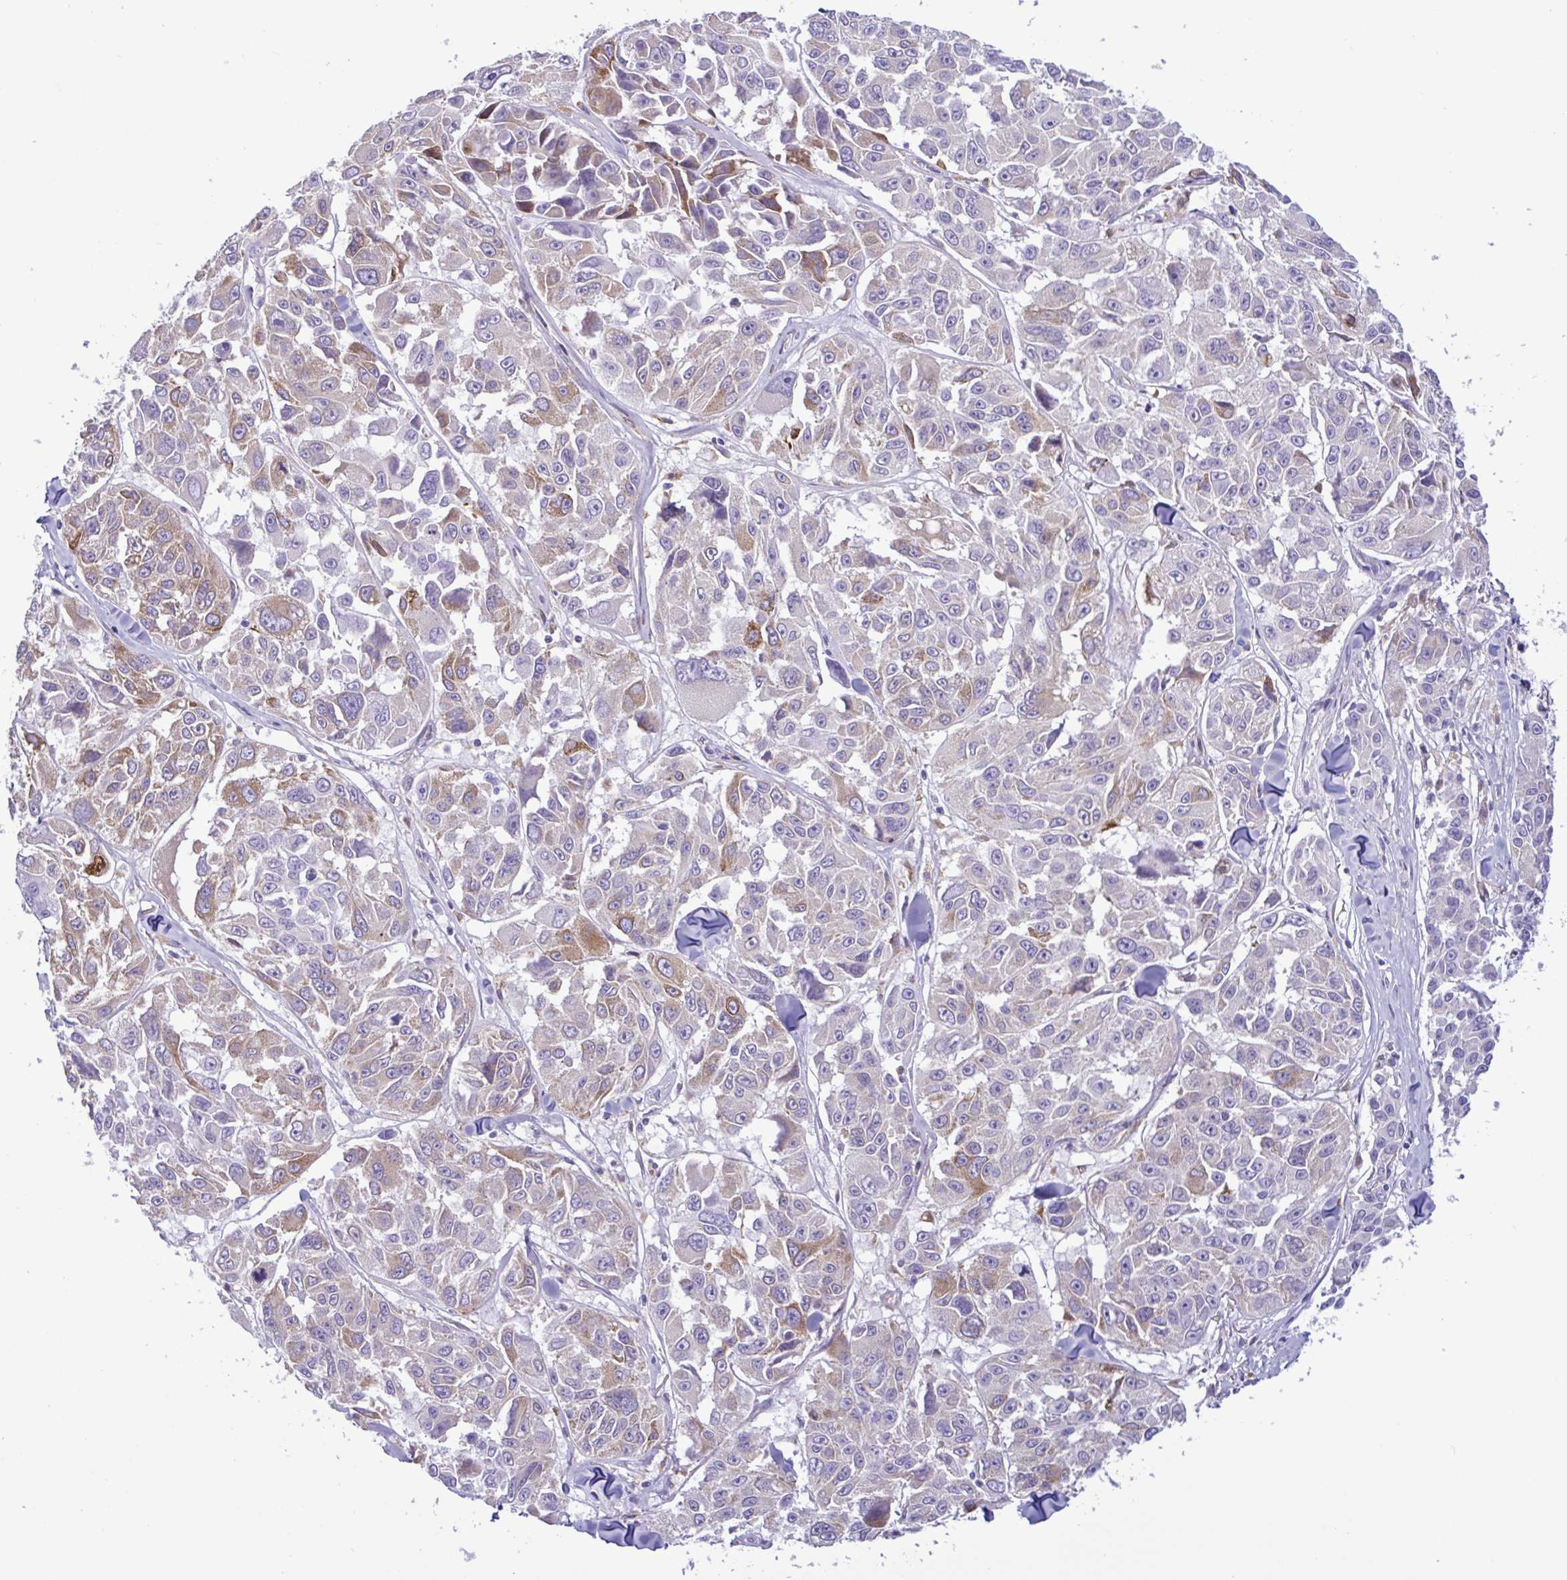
{"staining": {"intensity": "moderate", "quantity": "<25%", "location": "cytoplasmic/membranous"}, "tissue": "melanoma", "cell_type": "Tumor cells", "image_type": "cancer", "snomed": [{"axis": "morphology", "description": "Malignant melanoma, NOS"}, {"axis": "topography", "description": "Skin"}], "caption": "A histopathology image showing moderate cytoplasmic/membranous positivity in approximately <25% of tumor cells in melanoma, as visualized by brown immunohistochemical staining.", "gene": "SREBF1", "patient": {"sex": "female", "age": 66}}